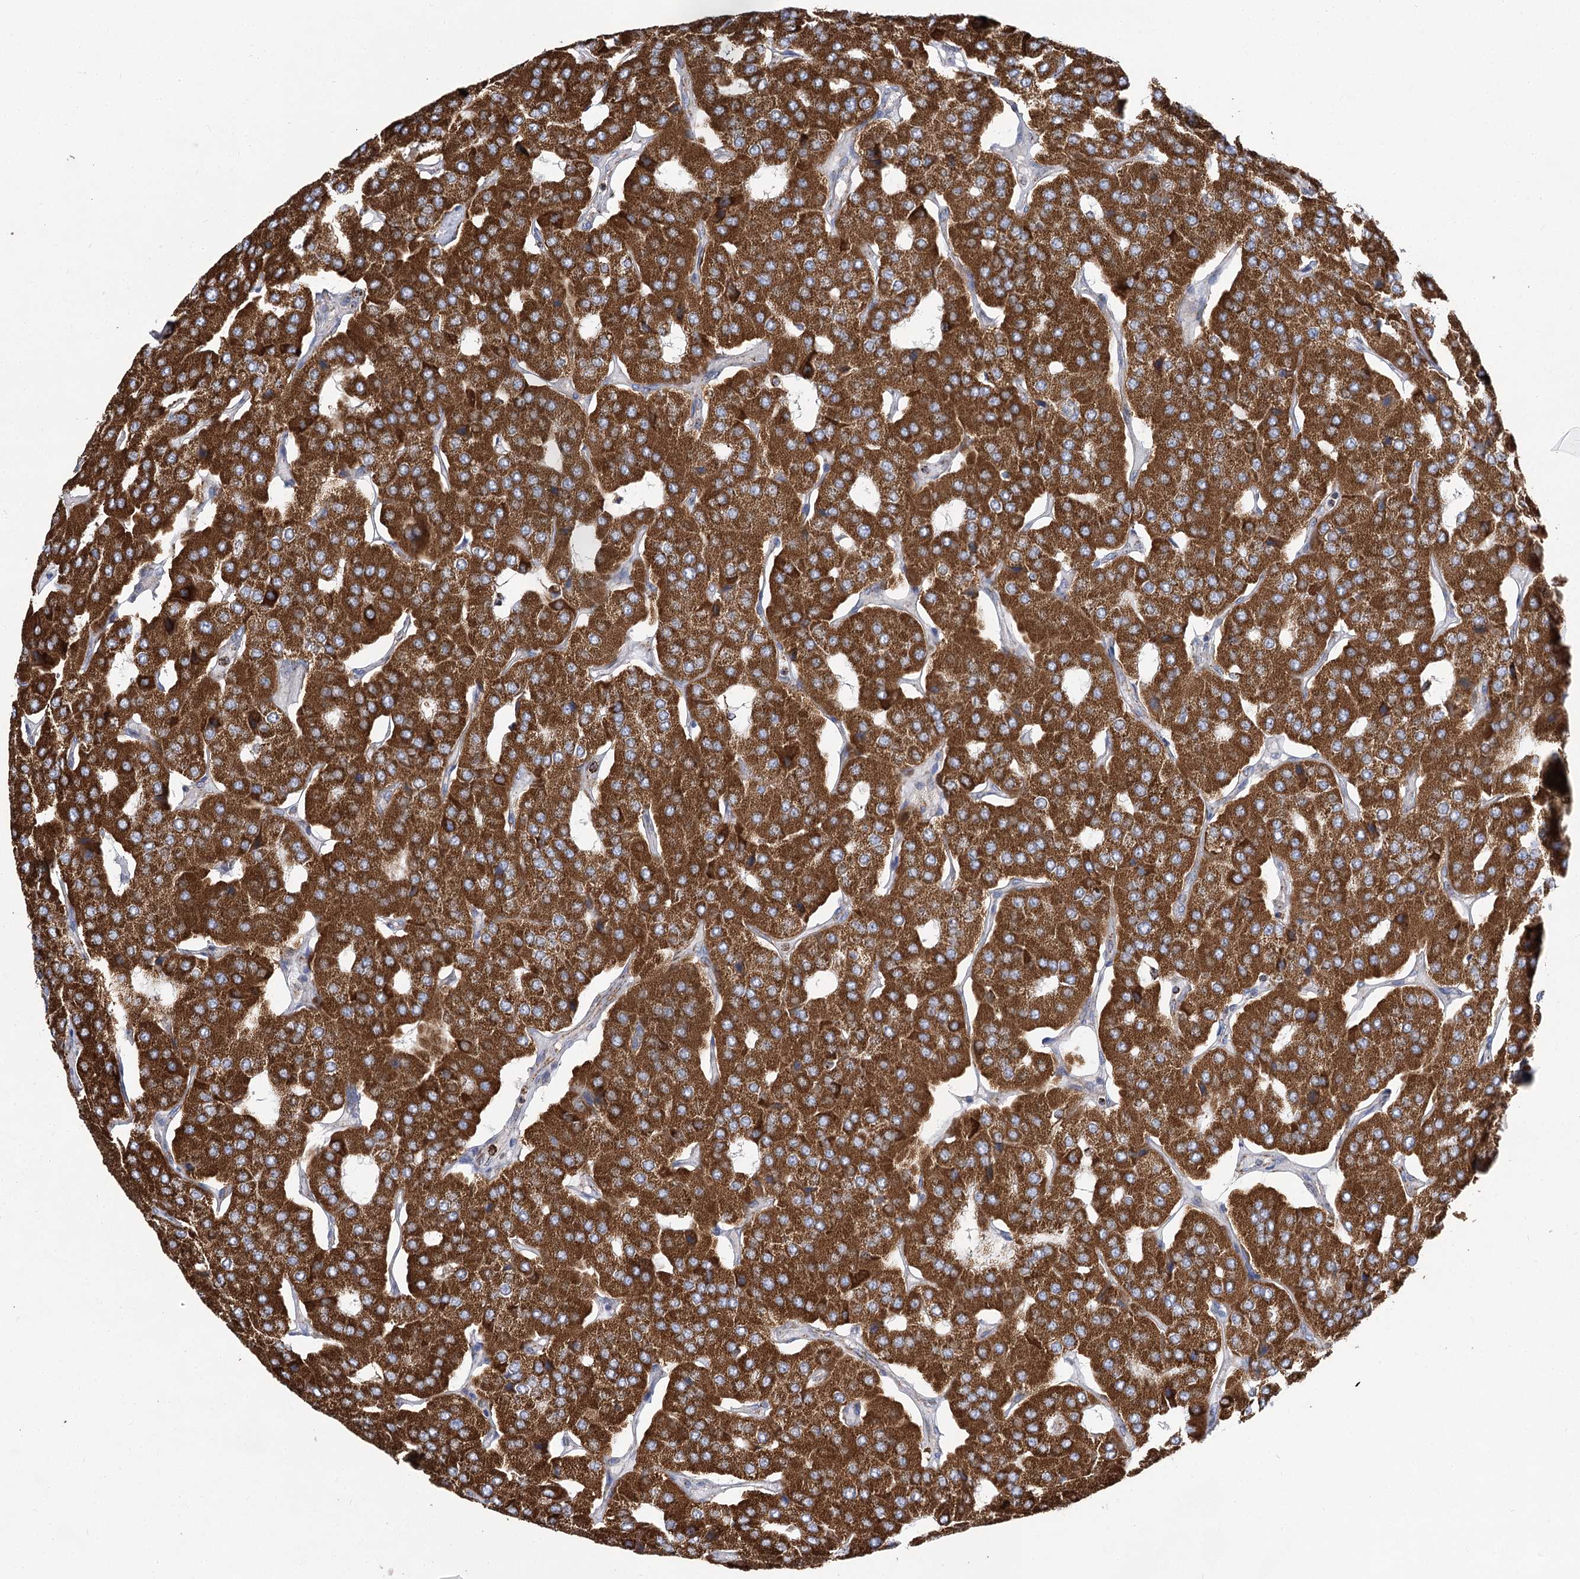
{"staining": {"intensity": "strong", "quantity": ">75%", "location": "cytoplasmic/membranous"}, "tissue": "parathyroid gland", "cell_type": "Glandular cells", "image_type": "normal", "snomed": [{"axis": "morphology", "description": "Normal tissue, NOS"}, {"axis": "morphology", "description": "Adenoma, NOS"}, {"axis": "topography", "description": "Parathyroid gland"}], "caption": "Benign parathyroid gland demonstrates strong cytoplasmic/membranous staining in approximately >75% of glandular cells.", "gene": "NADK2", "patient": {"sex": "female", "age": 86}}